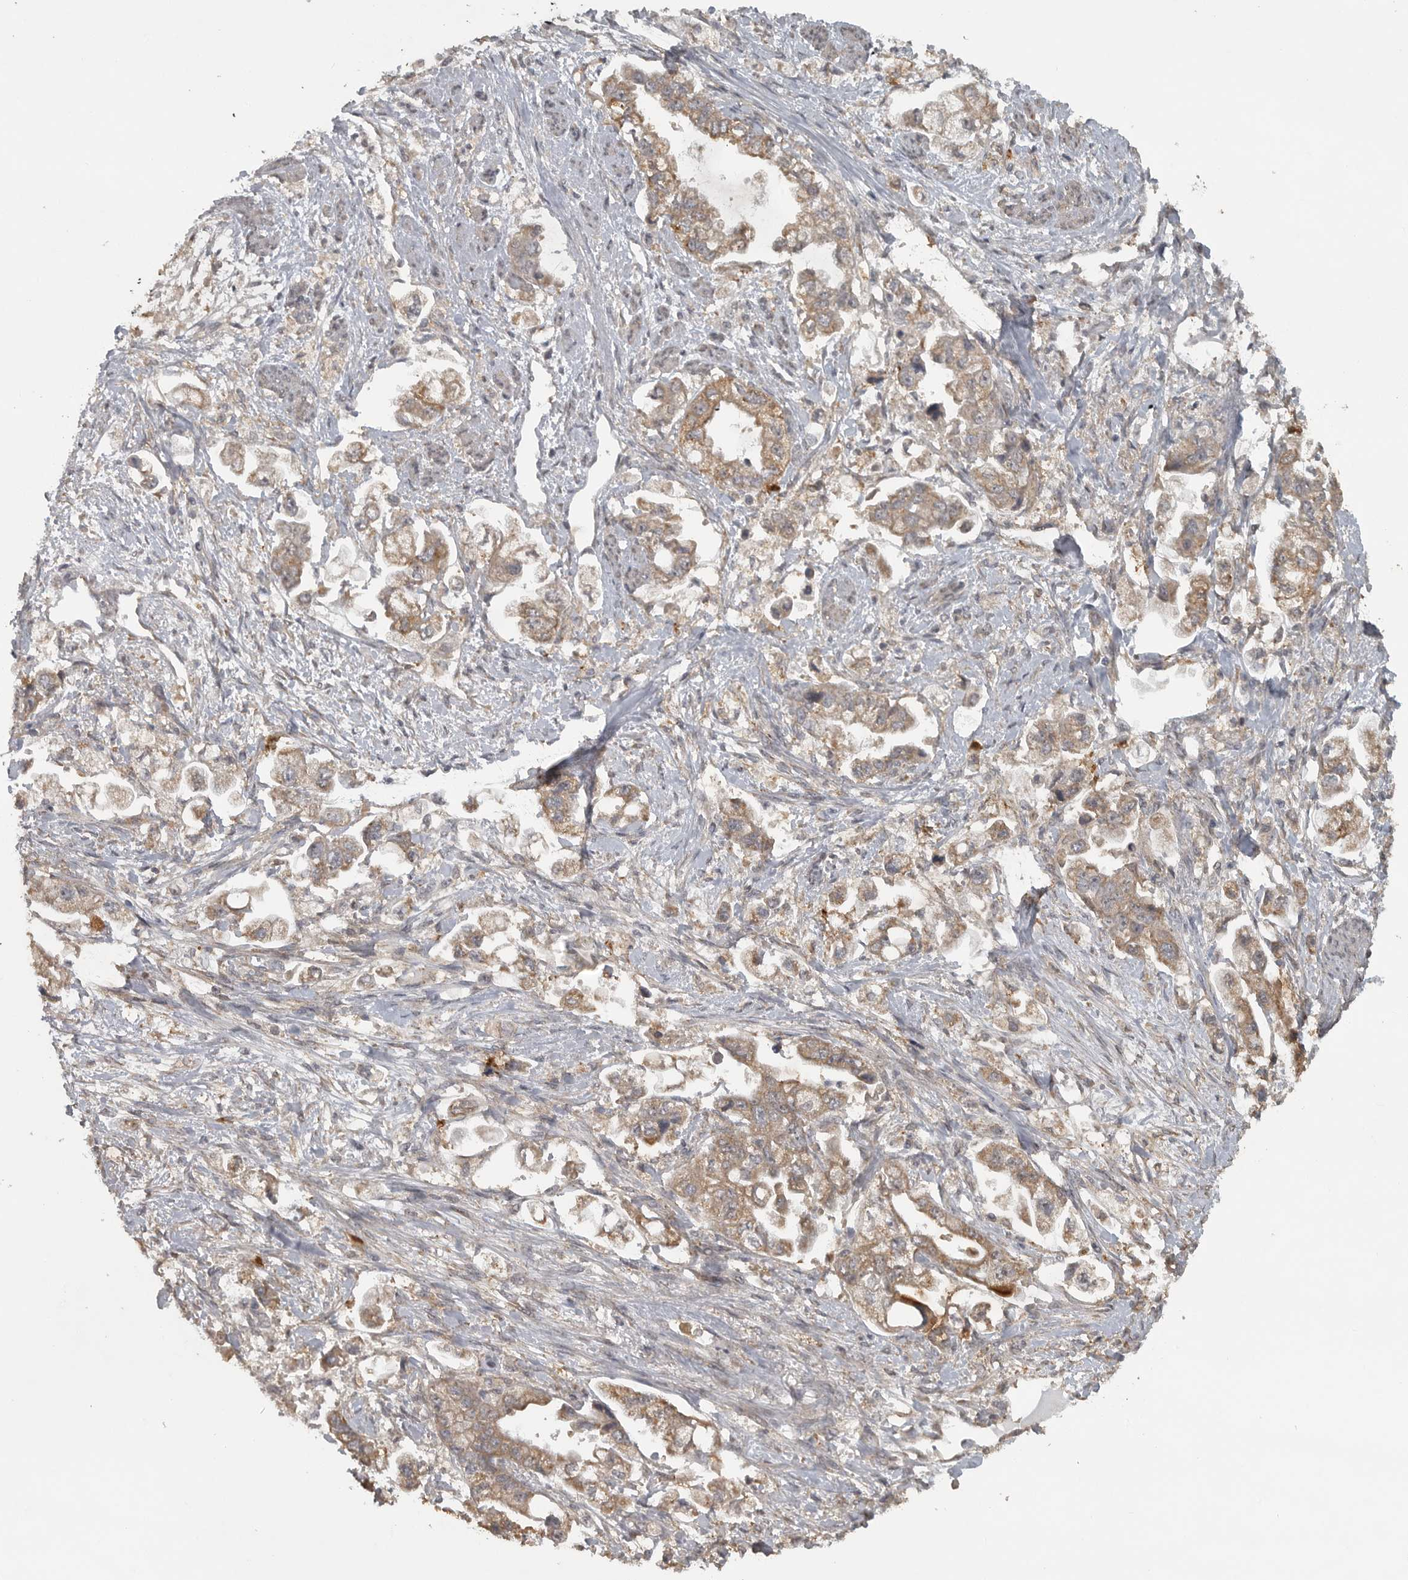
{"staining": {"intensity": "moderate", "quantity": ">75%", "location": "cytoplasmic/membranous"}, "tissue": "stomach cancer", "cell_type": "Tumor cells", "image_type": "cancer", "snomed": [{"axis": "morphology", "description": "Adenocarcinoma, NOS"}, {"axis": "topography", "description": "Stomach"}], "caption": "The photomicrograph demonstrates immunohistochemical staining of adenocarcinoma (stomach). There is moderate cytoplasmic/membranous expression is identified in about >75% of tumor cells.", "gene": "LLGL1", "patient": {"sex": "male", "age": 62}}